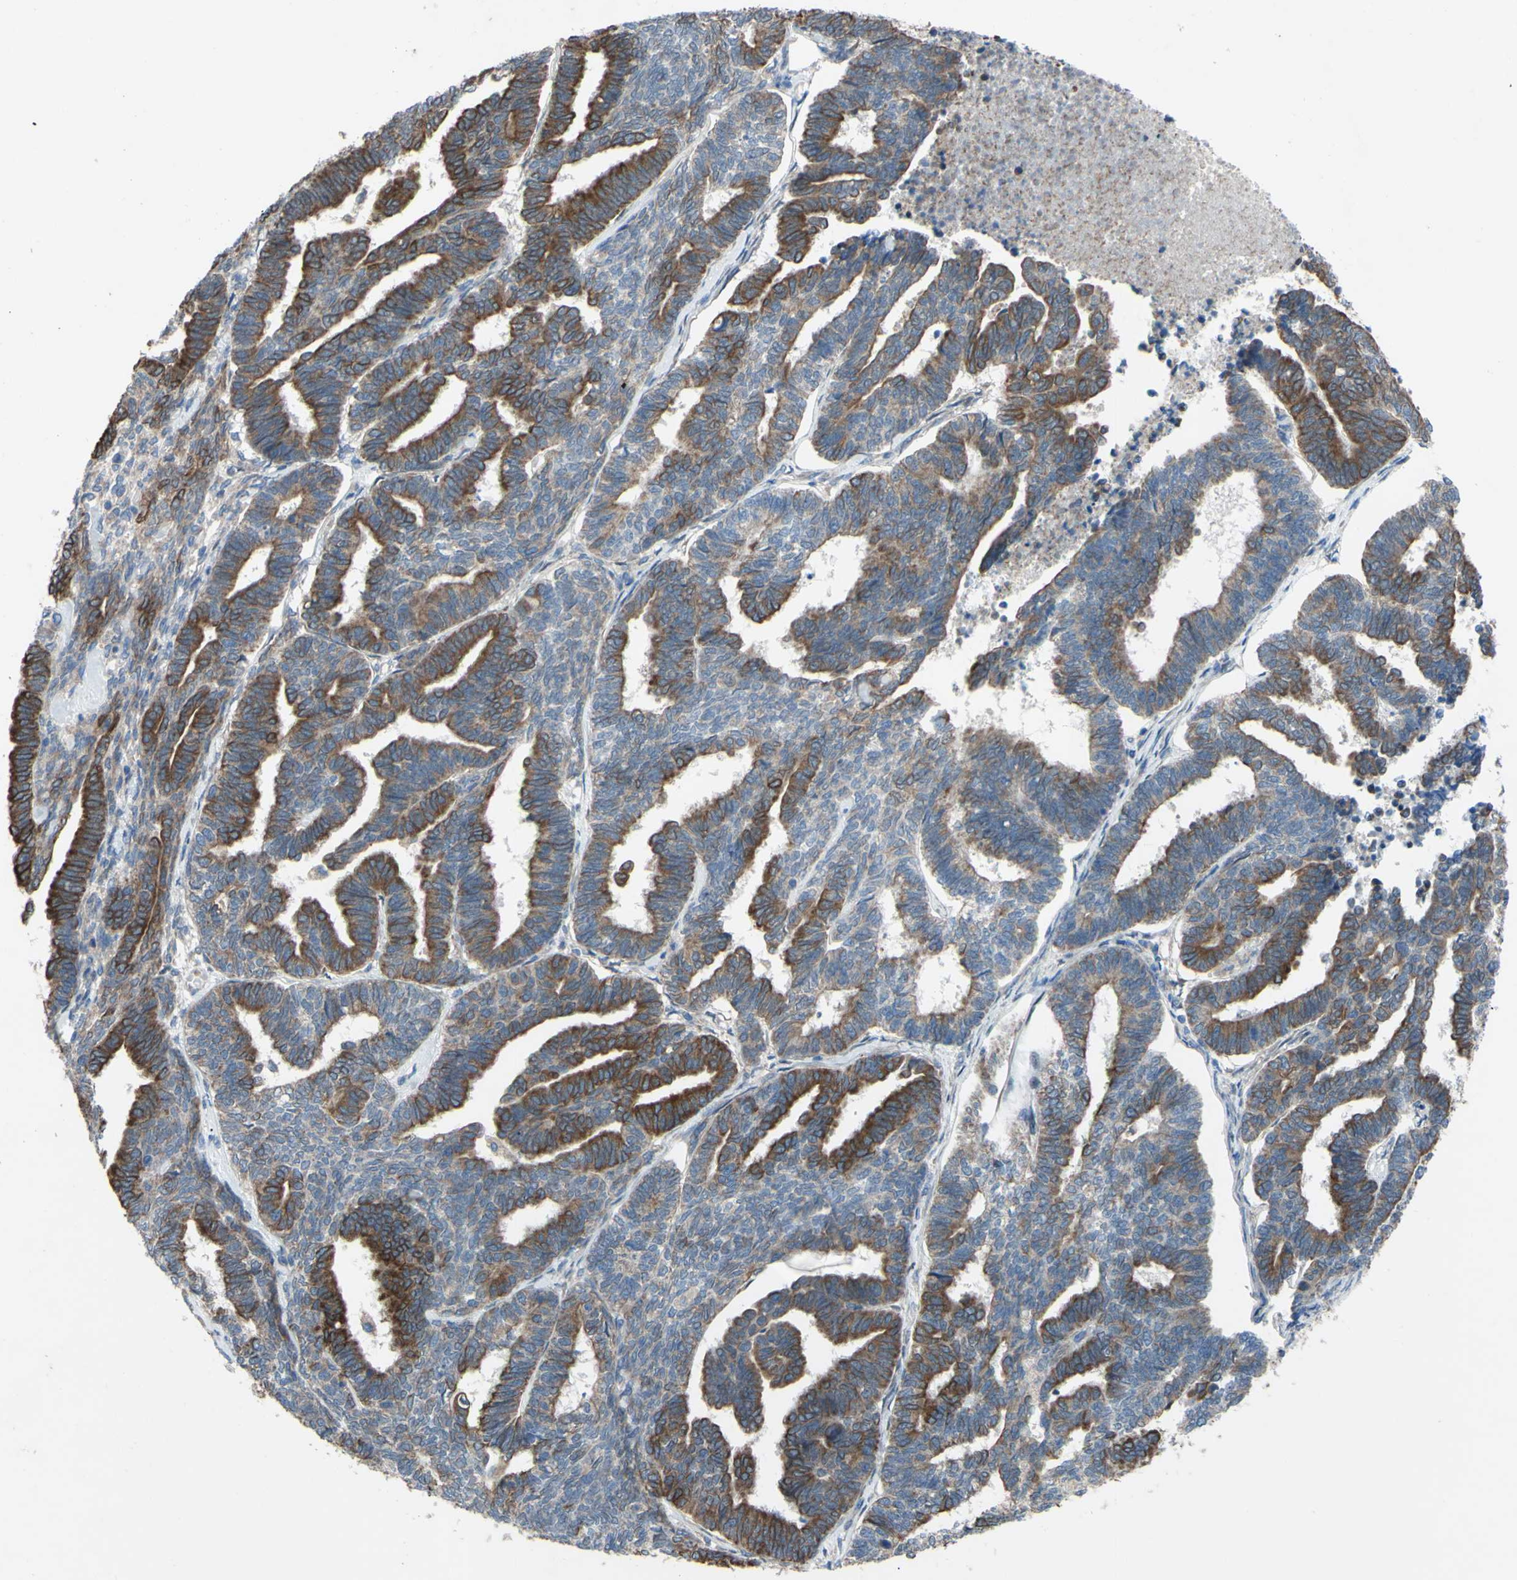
{"staining": {"intensity": "strong", "quantity": "25%-75%", "location": "cytoplasmic/membranous"}, "tissue": "endometrial cancer", "cell_type": "Tumor cells", "image_type": "cancer", "snomed": [{"axis": "morphology", "description": "Adenocarcinoma, NOS"}, {"axis": "topography", "description": "Endometrium"}], "caption": "Endometrial cancer (adenocarcinoma) stained with DAB immunohistochemistry (IHC) displays high levels of strong cytoplasmic/membranous positivity in about 25%-75% of tumor cells.", "gene": "GRAMD2B", "patient": {"sex": "female", "age": 70}}